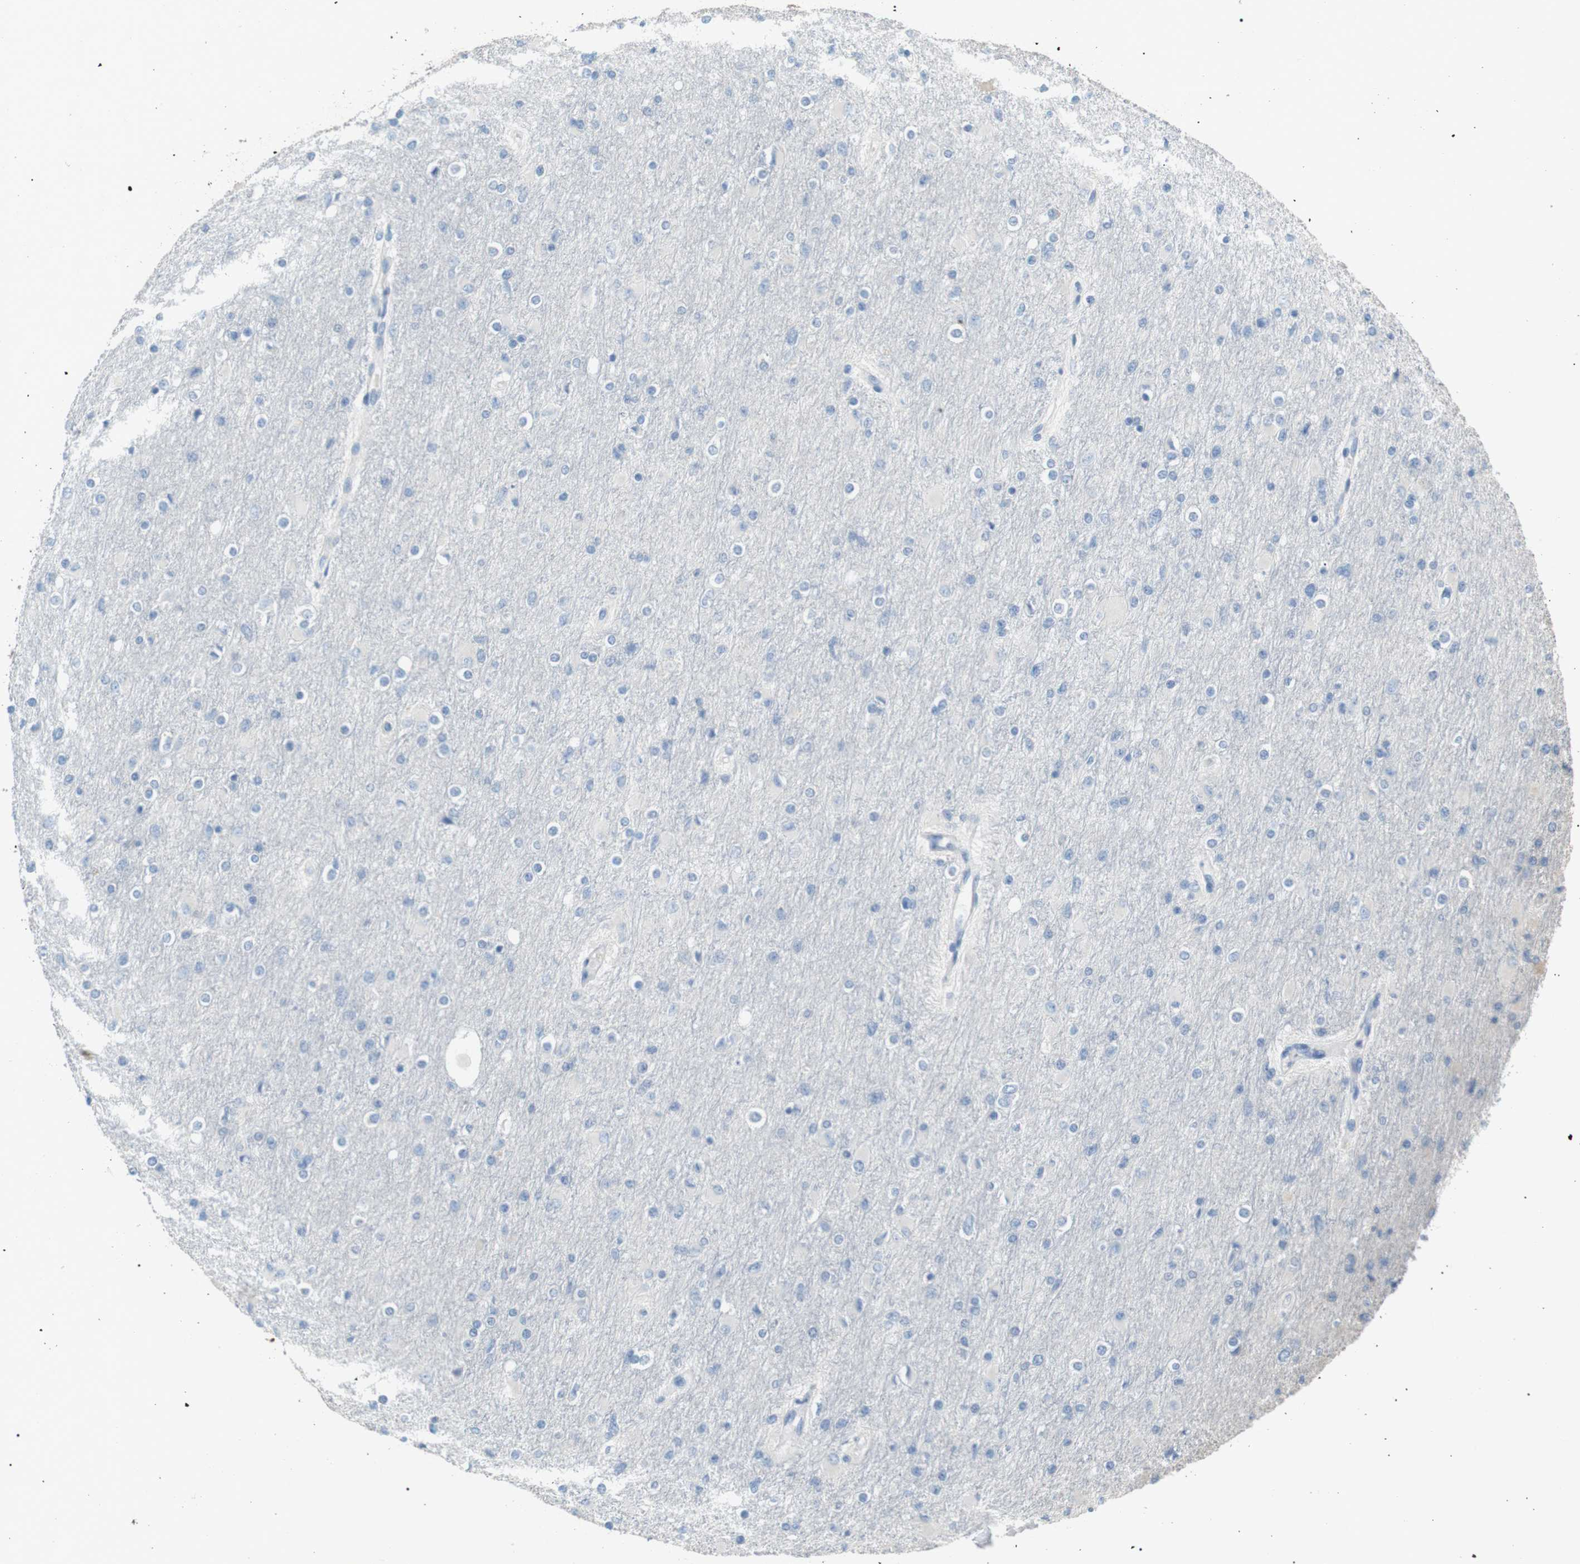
{"staining": {"intensity": "negative", "quantity": "none", "location": "none"}, "tissue": "glioma", "cell_type": "Tumor cells", "image_type": "cancer", "snomed": [{"axis": "morphology", "description": "Glioma, malignant, High grade"}, {"axis": "topography", "description": "Cerebral cortex"}], "caption": "Immunohistochemistry of human glioma shows no staining in tumor cells. Nuclei are stained in blue.", "gene": "CDH26", "patient": {"sex": "female", "age": 36}}